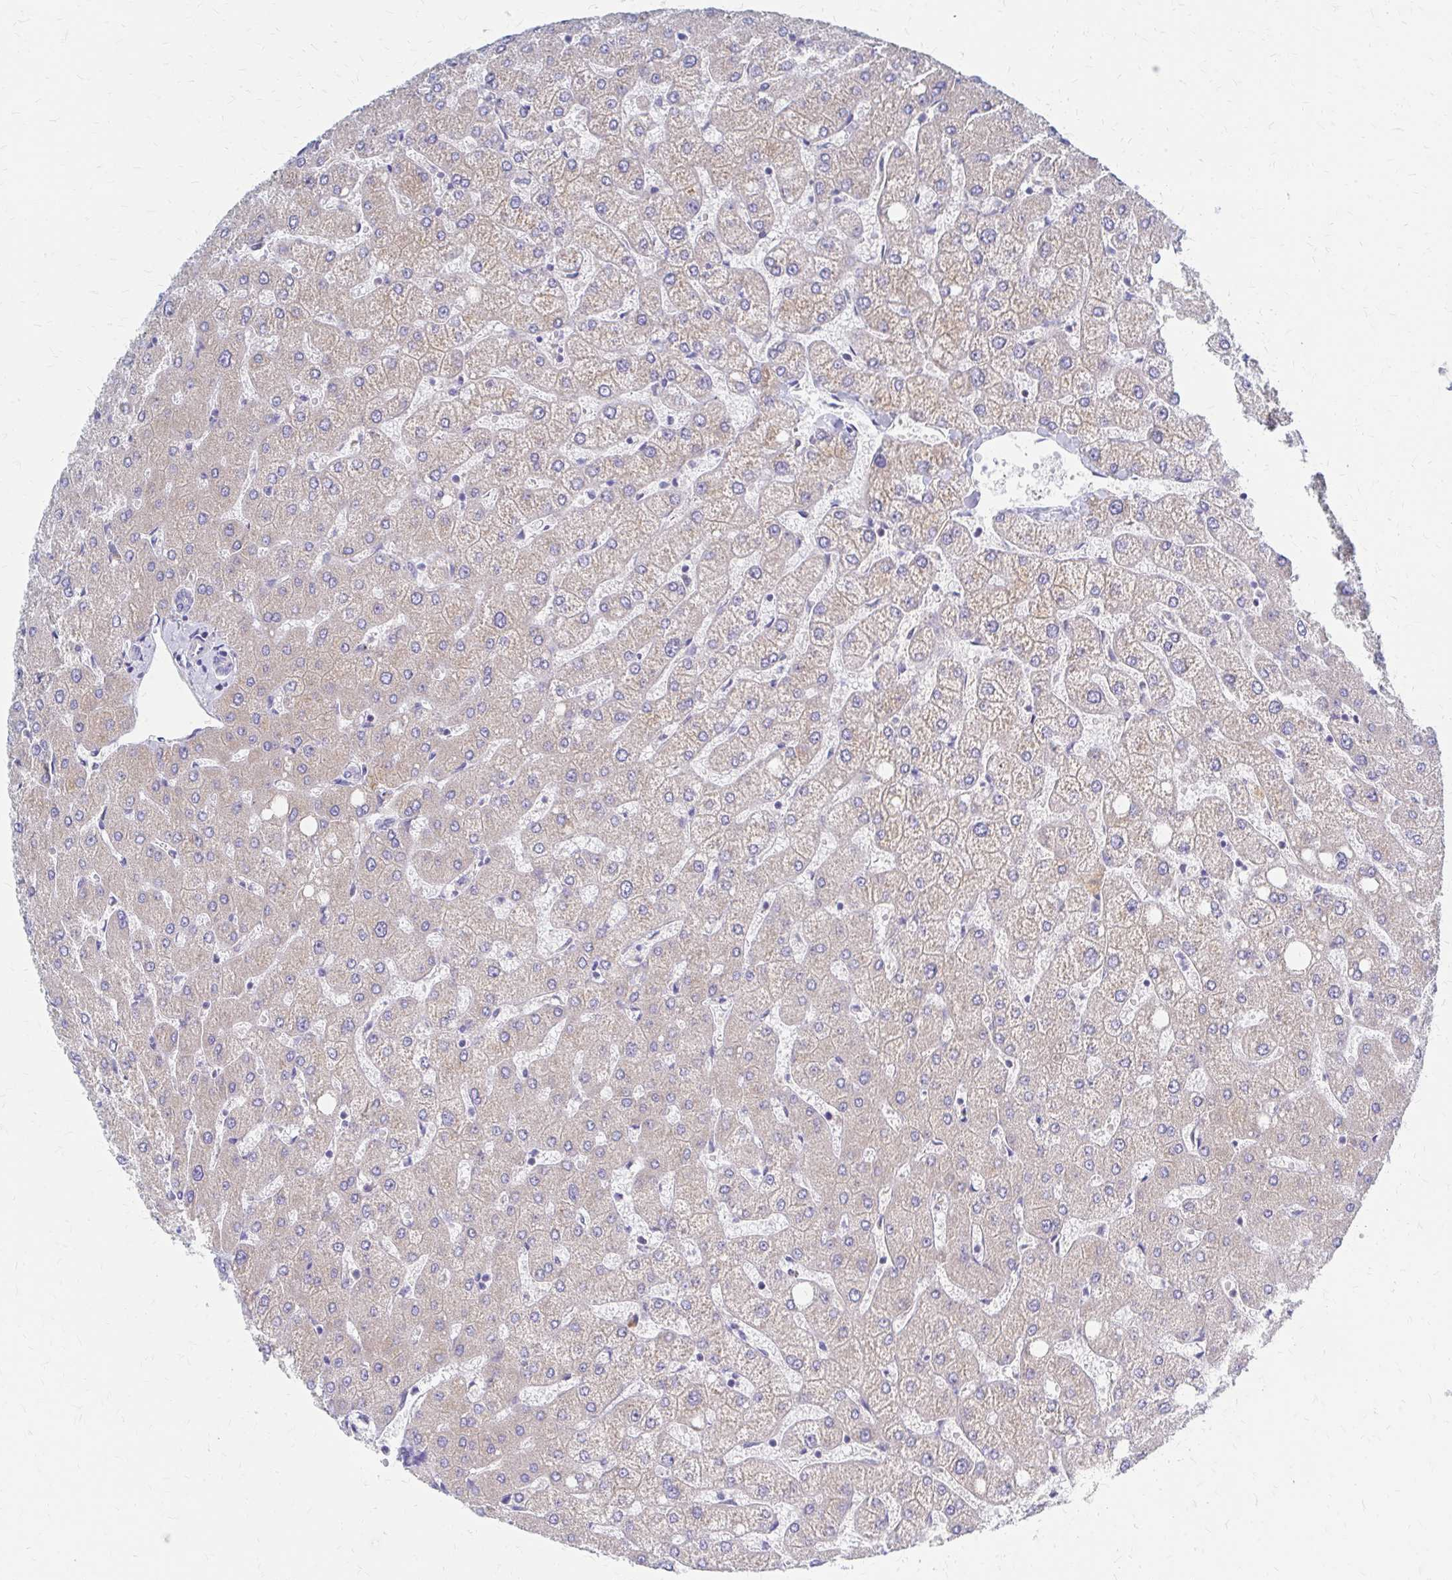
{"staining": {"intensity": "negative", "quantity": "none", "location": "none"}, "tissue": "liver", "cell_type": "Cholangiocytes", "image_type": "normal", "snomed": [{"axis": "morphology", "description": "Normal tissue, NOS"}, {"axis": "topography", "description": "Liver"}], "caption": "Liver stained for a protein using IHC reveals no staining cholangiocytes.", "gene": "RPL27A", "patient": {"sex": "female", "age": 54}}